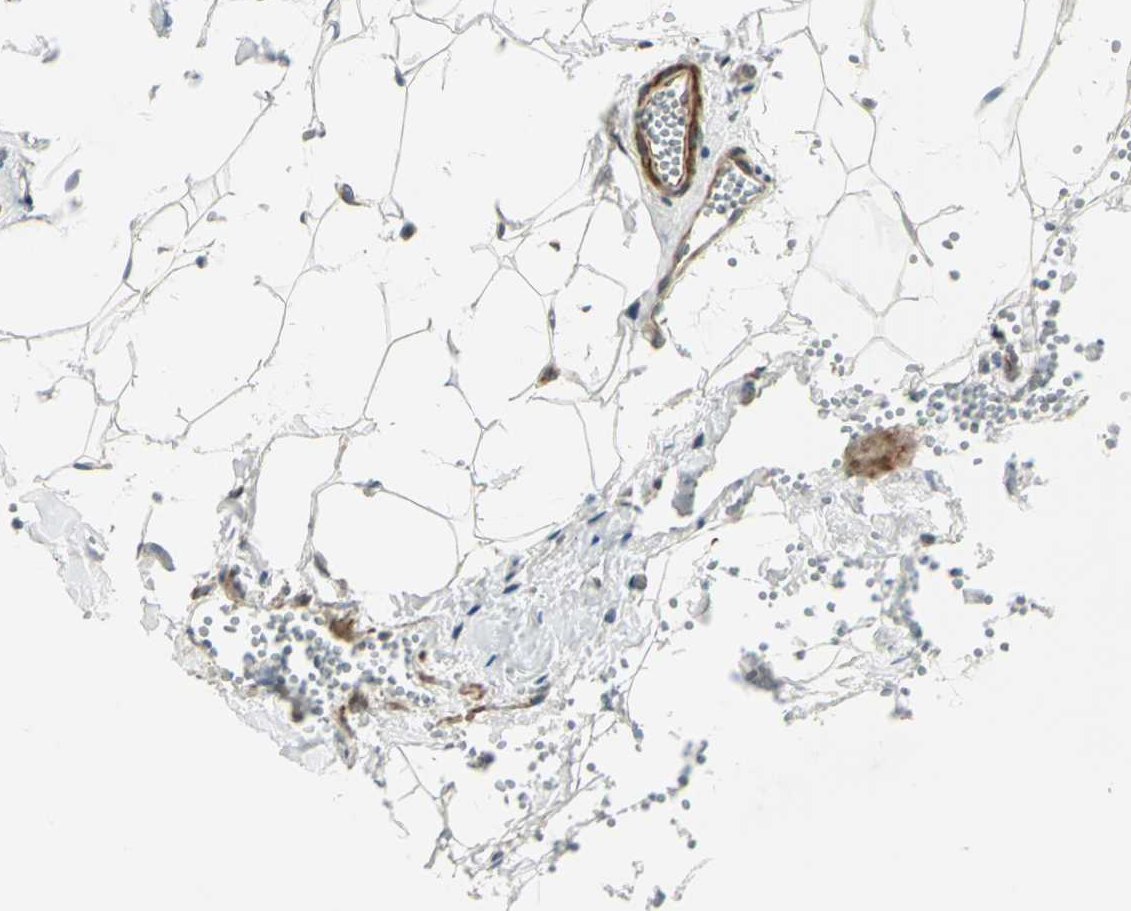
{"staining": {"intensity": "weak", "quantity": ">75%", "location": "cytoplasmic/membranous"}, "tissue": "pancreas", "cell_type": "Exocrine glandular cells", "image_type": "normal", "snomed": [{"axis": "morphology", "description": "Normal tissue, NOS"}, {"axis": "topography", "description": "Pancreas"}], "caption": "Immunohistochemical staining of benign human pancreas exhibits weak cytoplasmic/membranous protein positivity in about >75% of exocrine glandular cells.", "gene": "PLAGL2", "patient": {"sex": "female", "age": 35}}